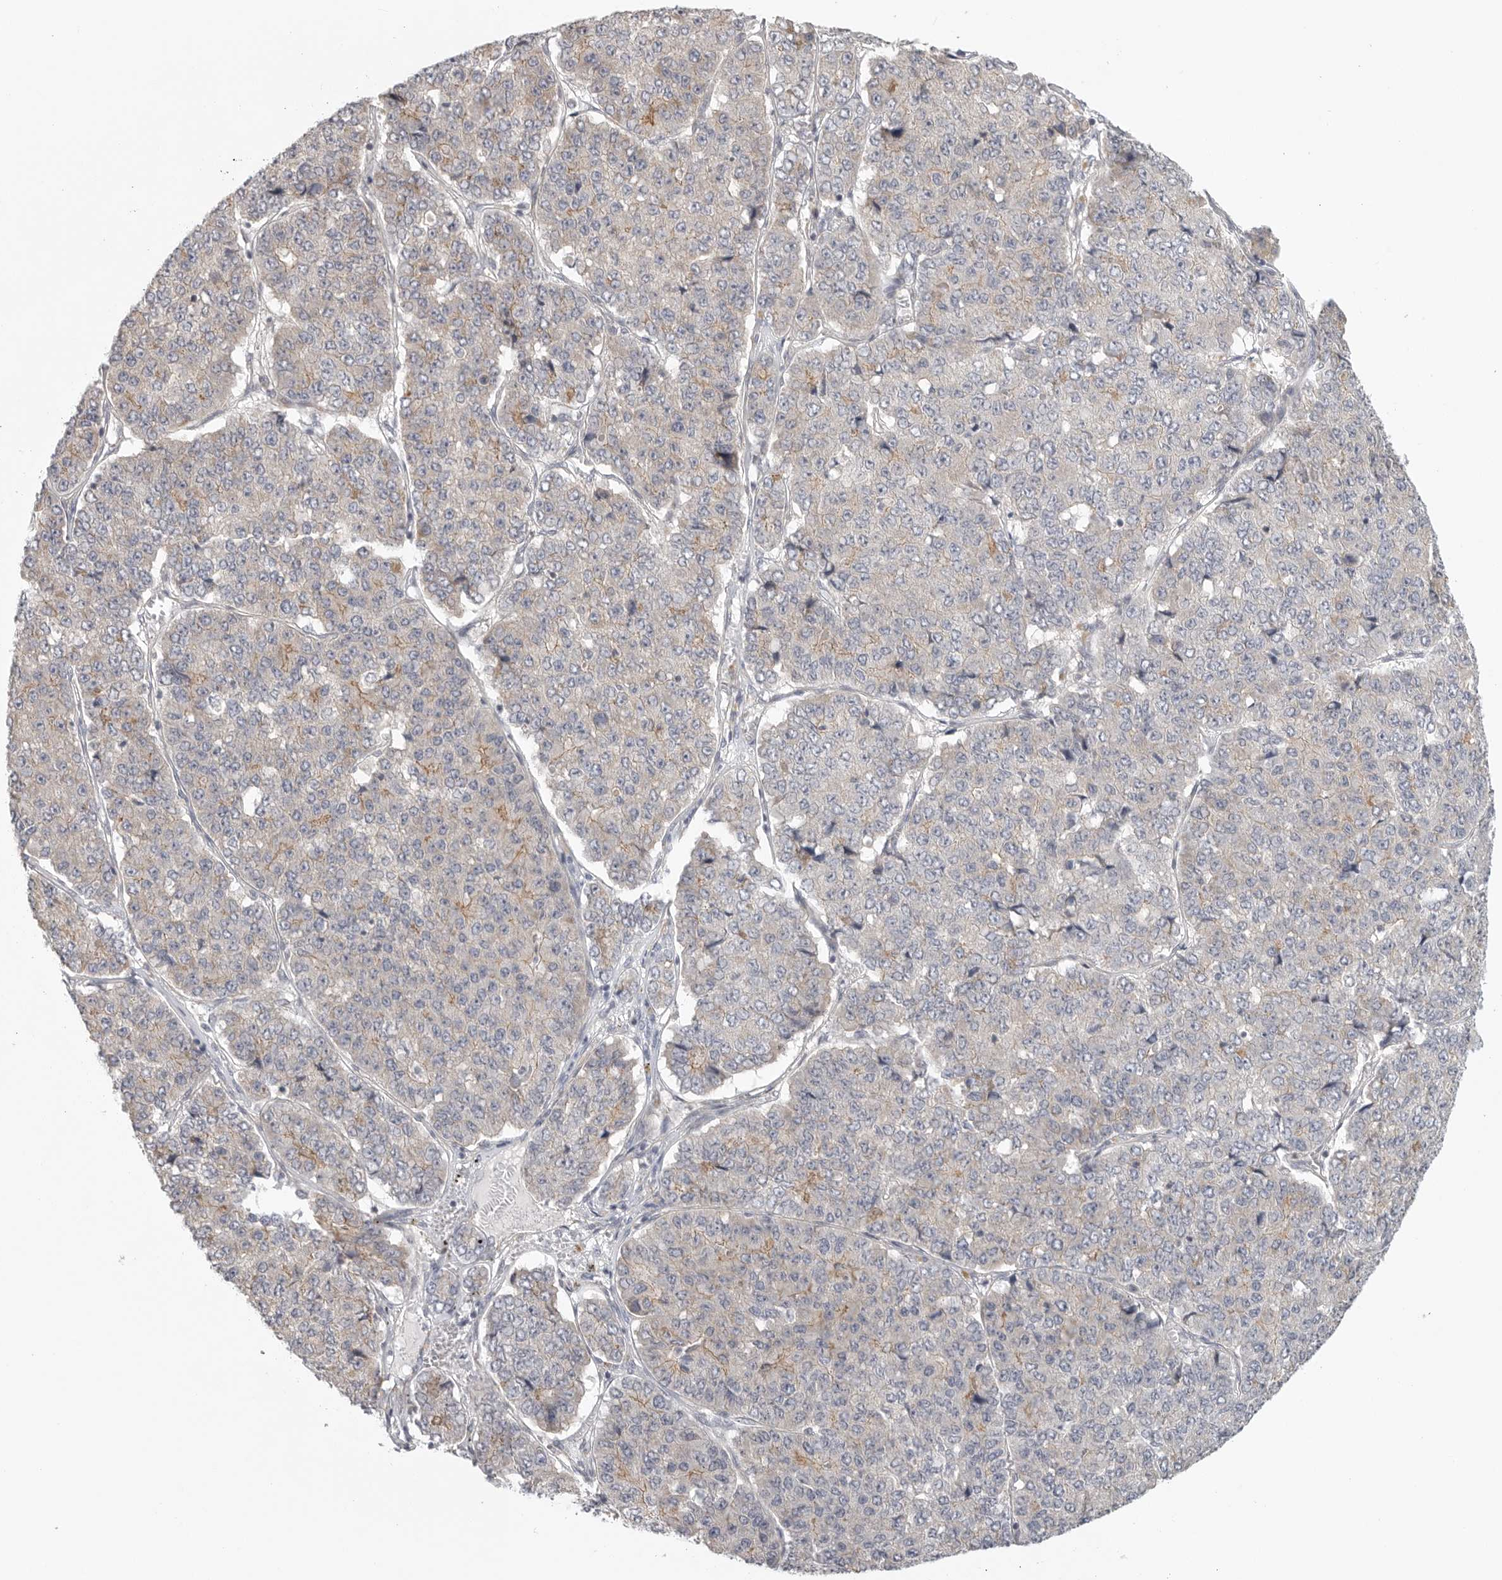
{"staining": {"intensity": "weak", "quantity": "<25%", "location": "cytoplasmic/membranous"}, "tissue": "pancreatic cancer", "cell_type": "Tumor cells", "image_type": "cancer", "snomed": [{"axis": "morphology", "description": "Adenocarcinoma, NOS"}, {"axis": "topography", "description": "Pancreas"}], "caption": "IHC of human pancreatic adenocarcinoma reveals no positivity in tumor cells. The staining was performed using DAB to visualize the protein expression in brown, while the nuclei were stained in blue with hematoxylin (Magnification: 20x).", "gene": "STAB2", "patient": {"sex": "male", "age": 50}}